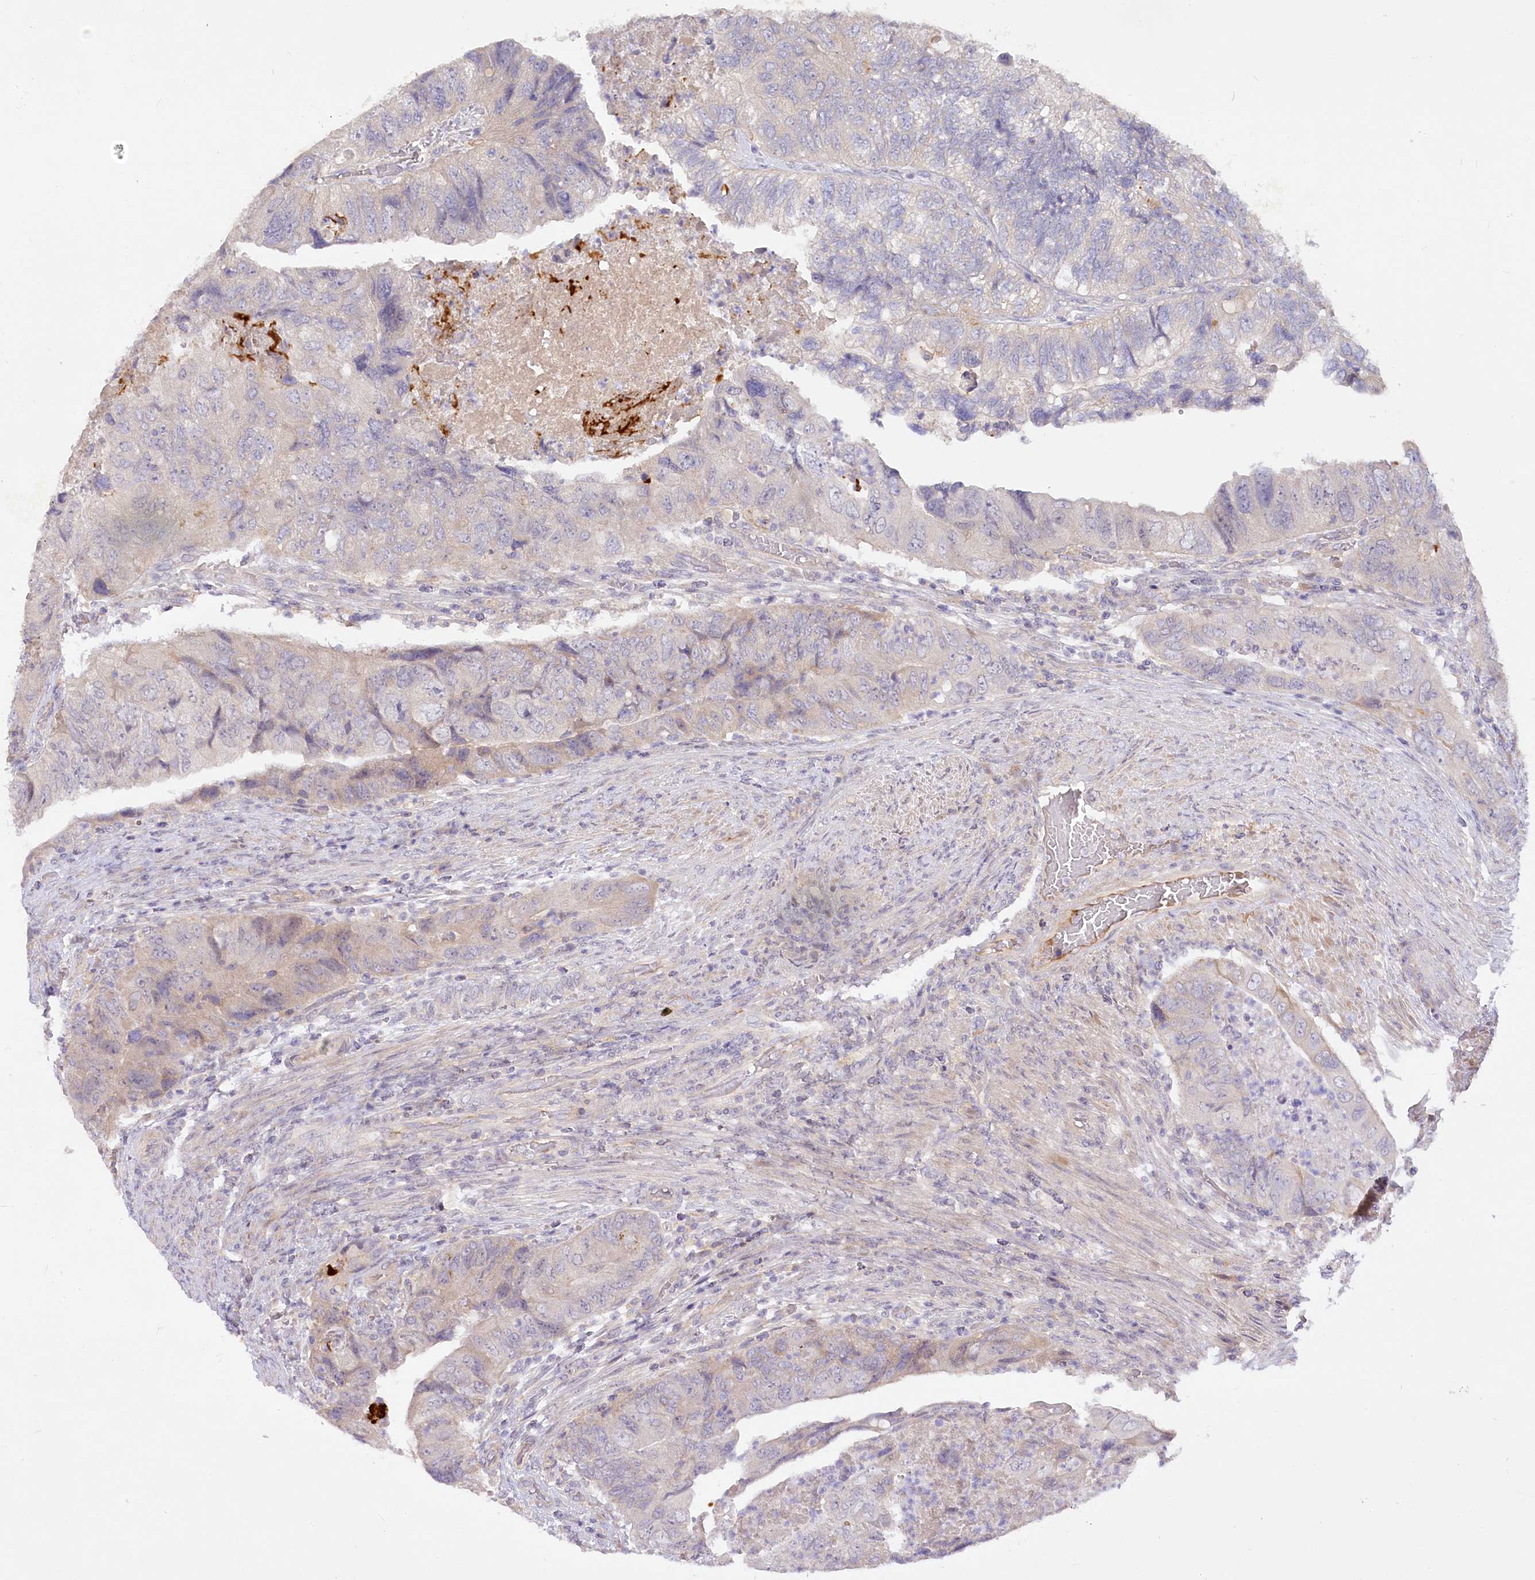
{"staining": {"intensity": "weak", "quantity": "<25%", "location": "cytoplasmic/membranous"}, "tissue": "colorectal cancer", "cell_type": "Tumor cells", "image_type": "cancer", "snomed": [{"axis": "morphology", "description": "Adenocarcinoma, NOS"}, {"axis": "topography", "description": "Rectum"}], "caption": "IHC of colorectal cancer (adenocarcinoma) exhibits no staining in tumor cells.", "gene": "EFHC2", "patient": {"sex": "male", "age": 63}}